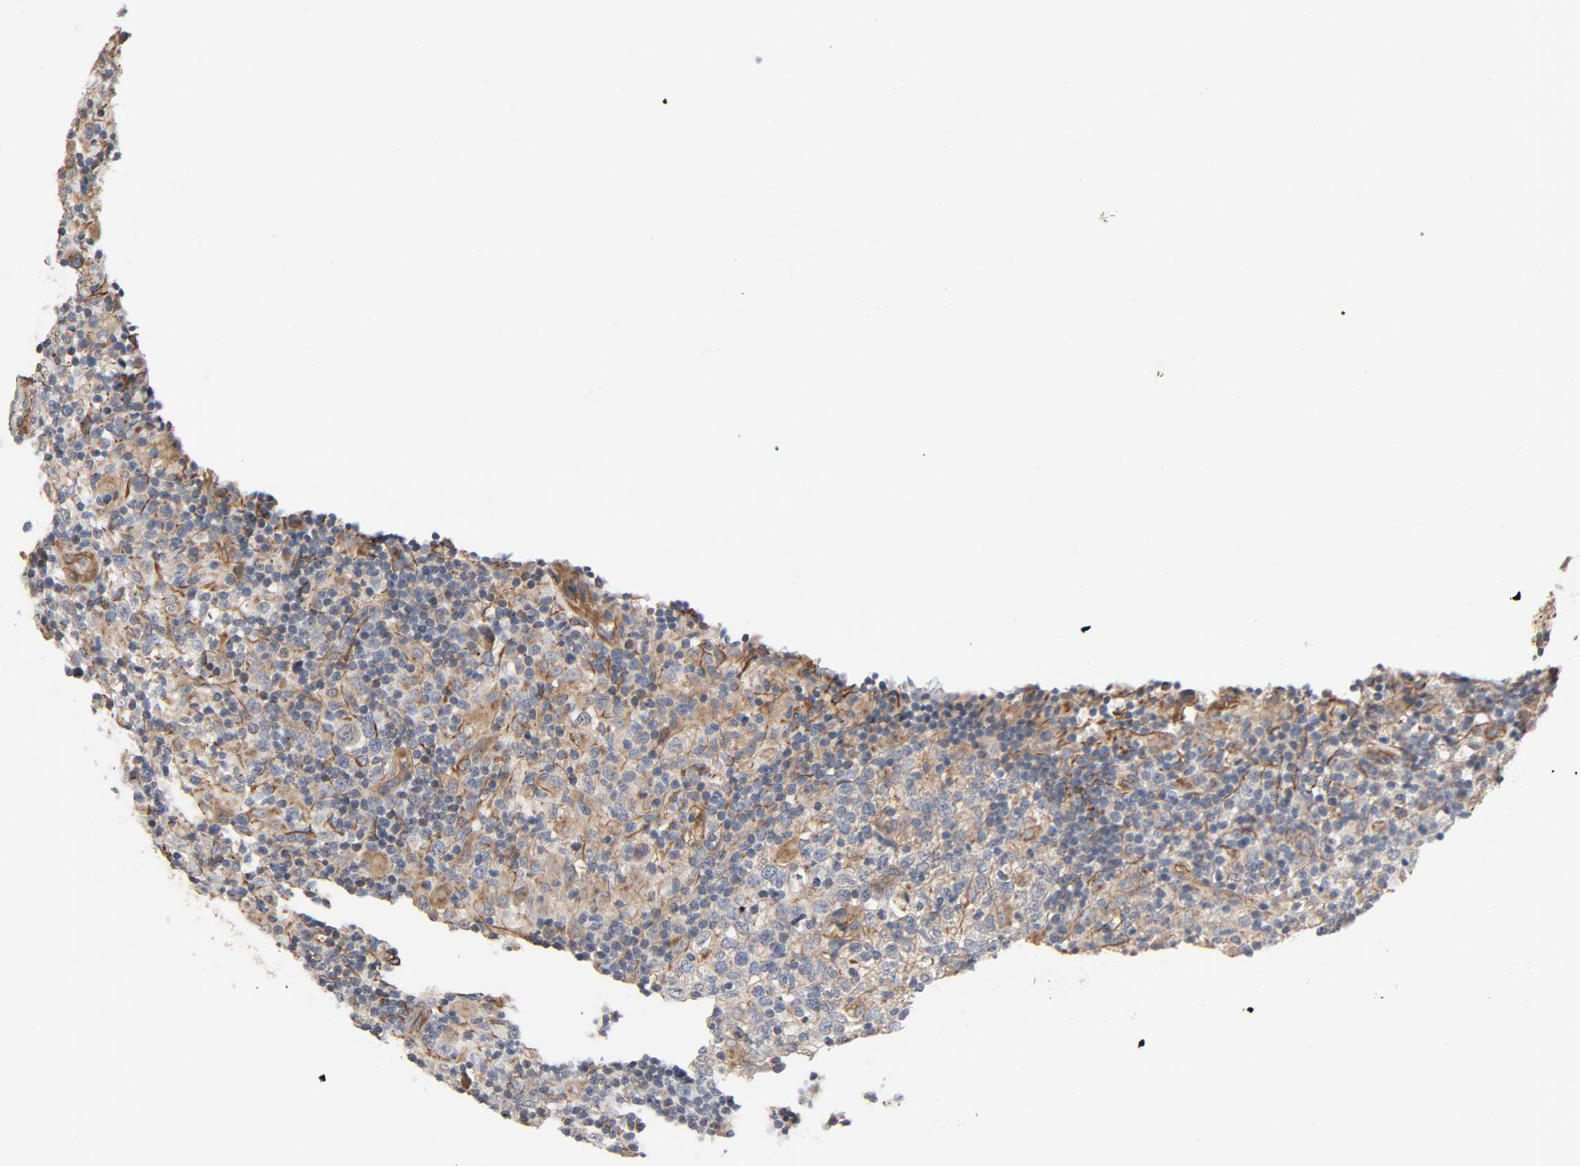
{"staining": {"intensity": "weak", "quantity": "25%-75%", "location": "cytoplasmic/membranous"}, "tissue": "lymphoma", "cell_type": "Tumor cells", "image_type": "cancer", "snomed": [{"axis": "morphology", "description": "Hodgkin's disease, NOS"}, {"axis": "topography", "description": "Lymph node"}], "caption": "Human Hodgkin's disease stained for a protein (brown) shows weak cytoplasmic/membranous positive positivity in approximately 25%-75% of tumor cells.", "gene": "TRIOBP", "patient": {"sex": "male", "age": 65}}